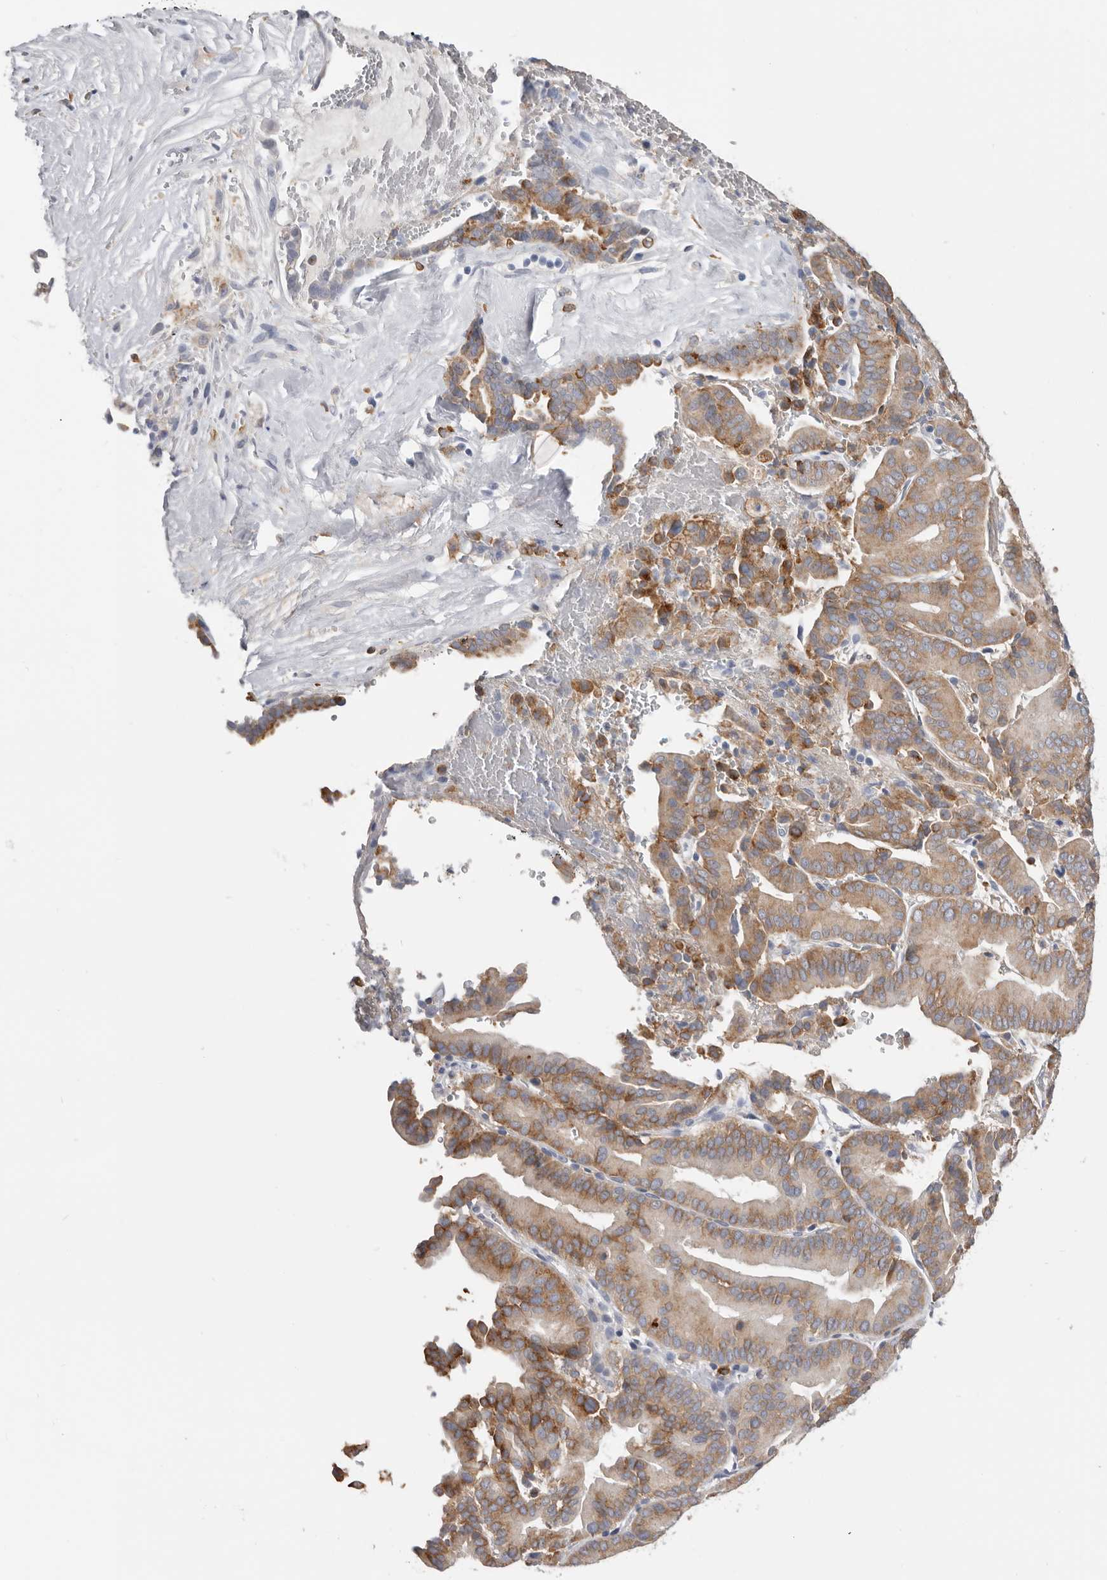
{"staining": {"intensity": "moderate", "quantity": ">75%", "location": "cytoplasmic/membranous"}, "tissue": "liver cancer", "cell_type": "Tumor cells", "image_type": "cancer", "snomed": [{"axis": "morphology", "description": "Cholangiocarcinoma"}, {"axis": "topography", "description": "Liver"}], "caption": "Moderate cytoplasmic/membranous protein expression is identified in approximately >75% of tumor cells in liver cancer (cholangiocarcinoma).", "gene": "TFRC", "patient": {"sex": "female", "age": 75}}